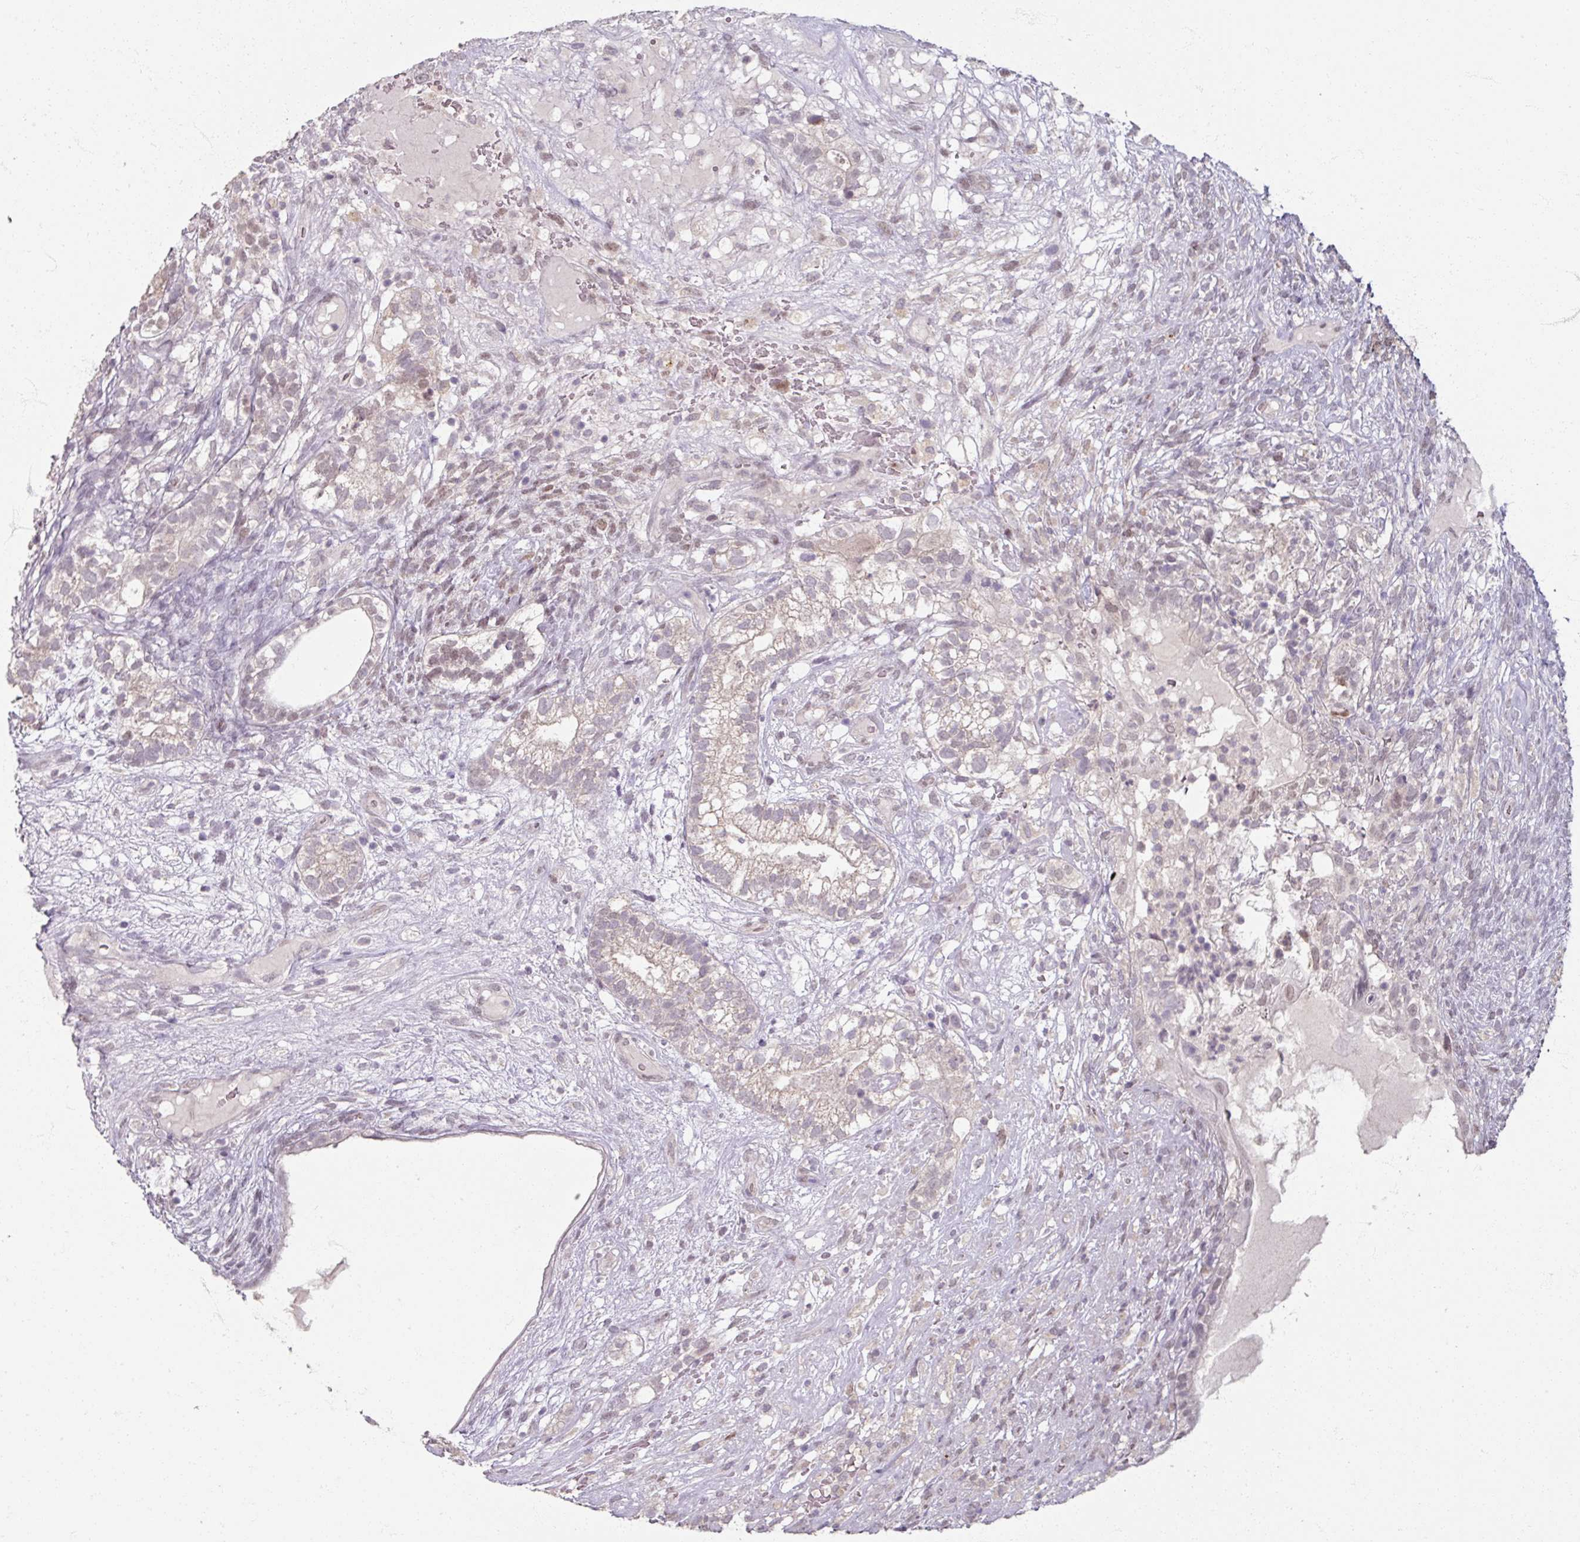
{"staining": {"intensity": "weak", "quantity": "25%-75%", "location": "cytoplasmic/membranous"}, "tissue": "testis cancer", "cell_type": "Tumor cells", "image_type": "cancer", "snomed": [{"axis": "morphology", "description": "Seminoma, NOS"}, {"axis": "morphology", "description": "Carcinoma, Embryonal, NOS"}, {"axis": "topography", "description": "Testis"}], "caption": "Tumor cells exhibit low levels of weak cytoplasmic/membranous staining in about 25%-75% of cells in human testis cancer (seminoma). (Stains: DAB in brown, nuclei in blue, Microscopy: brightfield microscopy at high magnification).", "gene": "SOX11", "patient": {"sex": "male", "age": 41}}